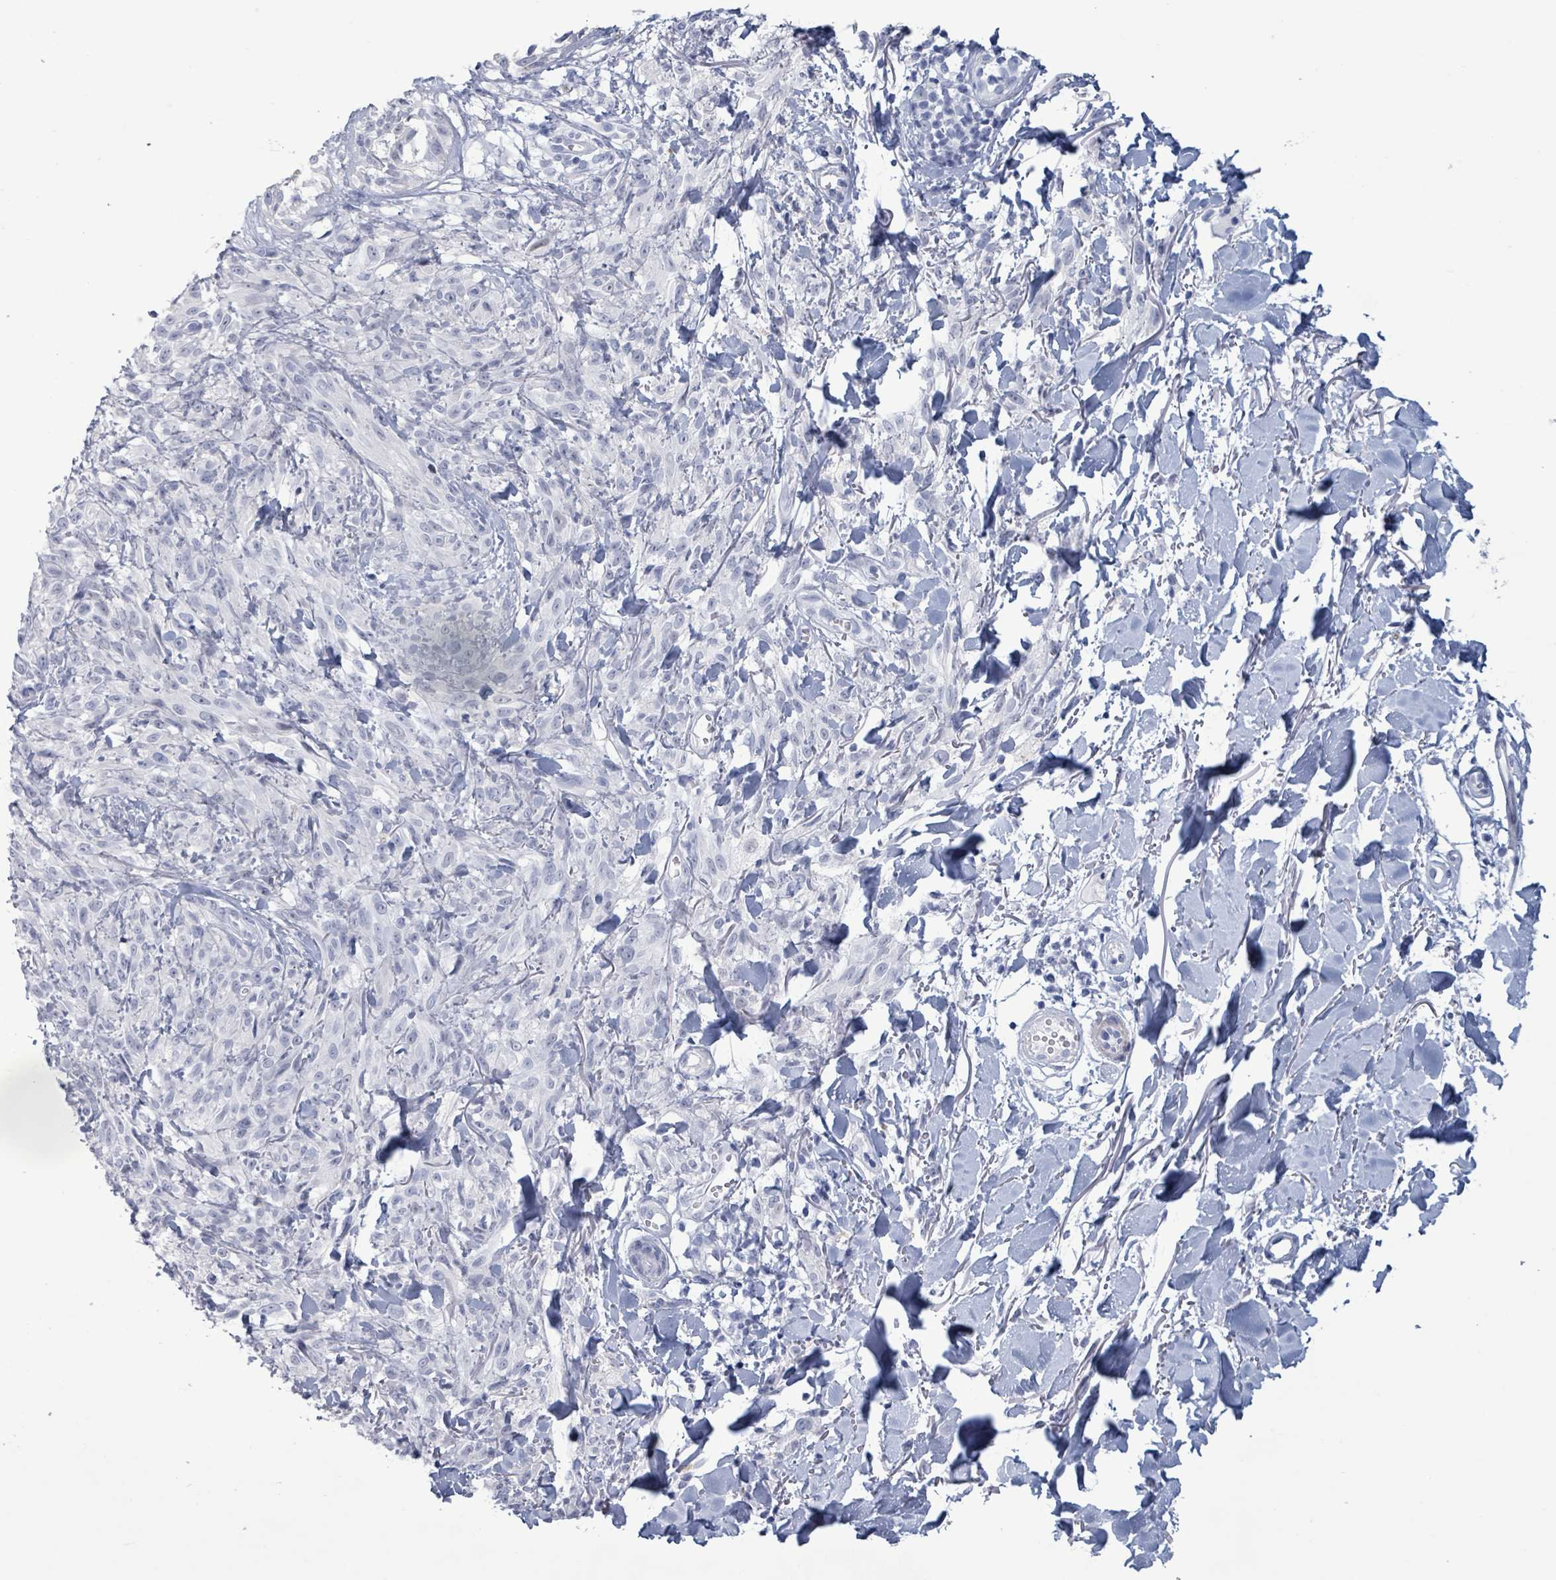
{"staining": {"intensity": "negative", "quantity": "none", "location": "none"}, "tissue": "melanoma", "cell_type": "Tumor cells", "image_type": "cancer", "snomed": [{"axis": "morphology", "description": "Malignant melanoma, NOS"}, {"axis": "topography", "description": "Skin of forearm"}], "caption": "DAB immunohistochemical staining of human melanoma shows no significant staining in tumor cells. (Stains: DAB (3,3'-diaminobenzidine) immunohistochemistry with hematoxylin counter stain, Microscopy: brightfield microscopy at high magnification).", "gene": "ZNF771", "patient": {"sex": "female", "age": 65}}